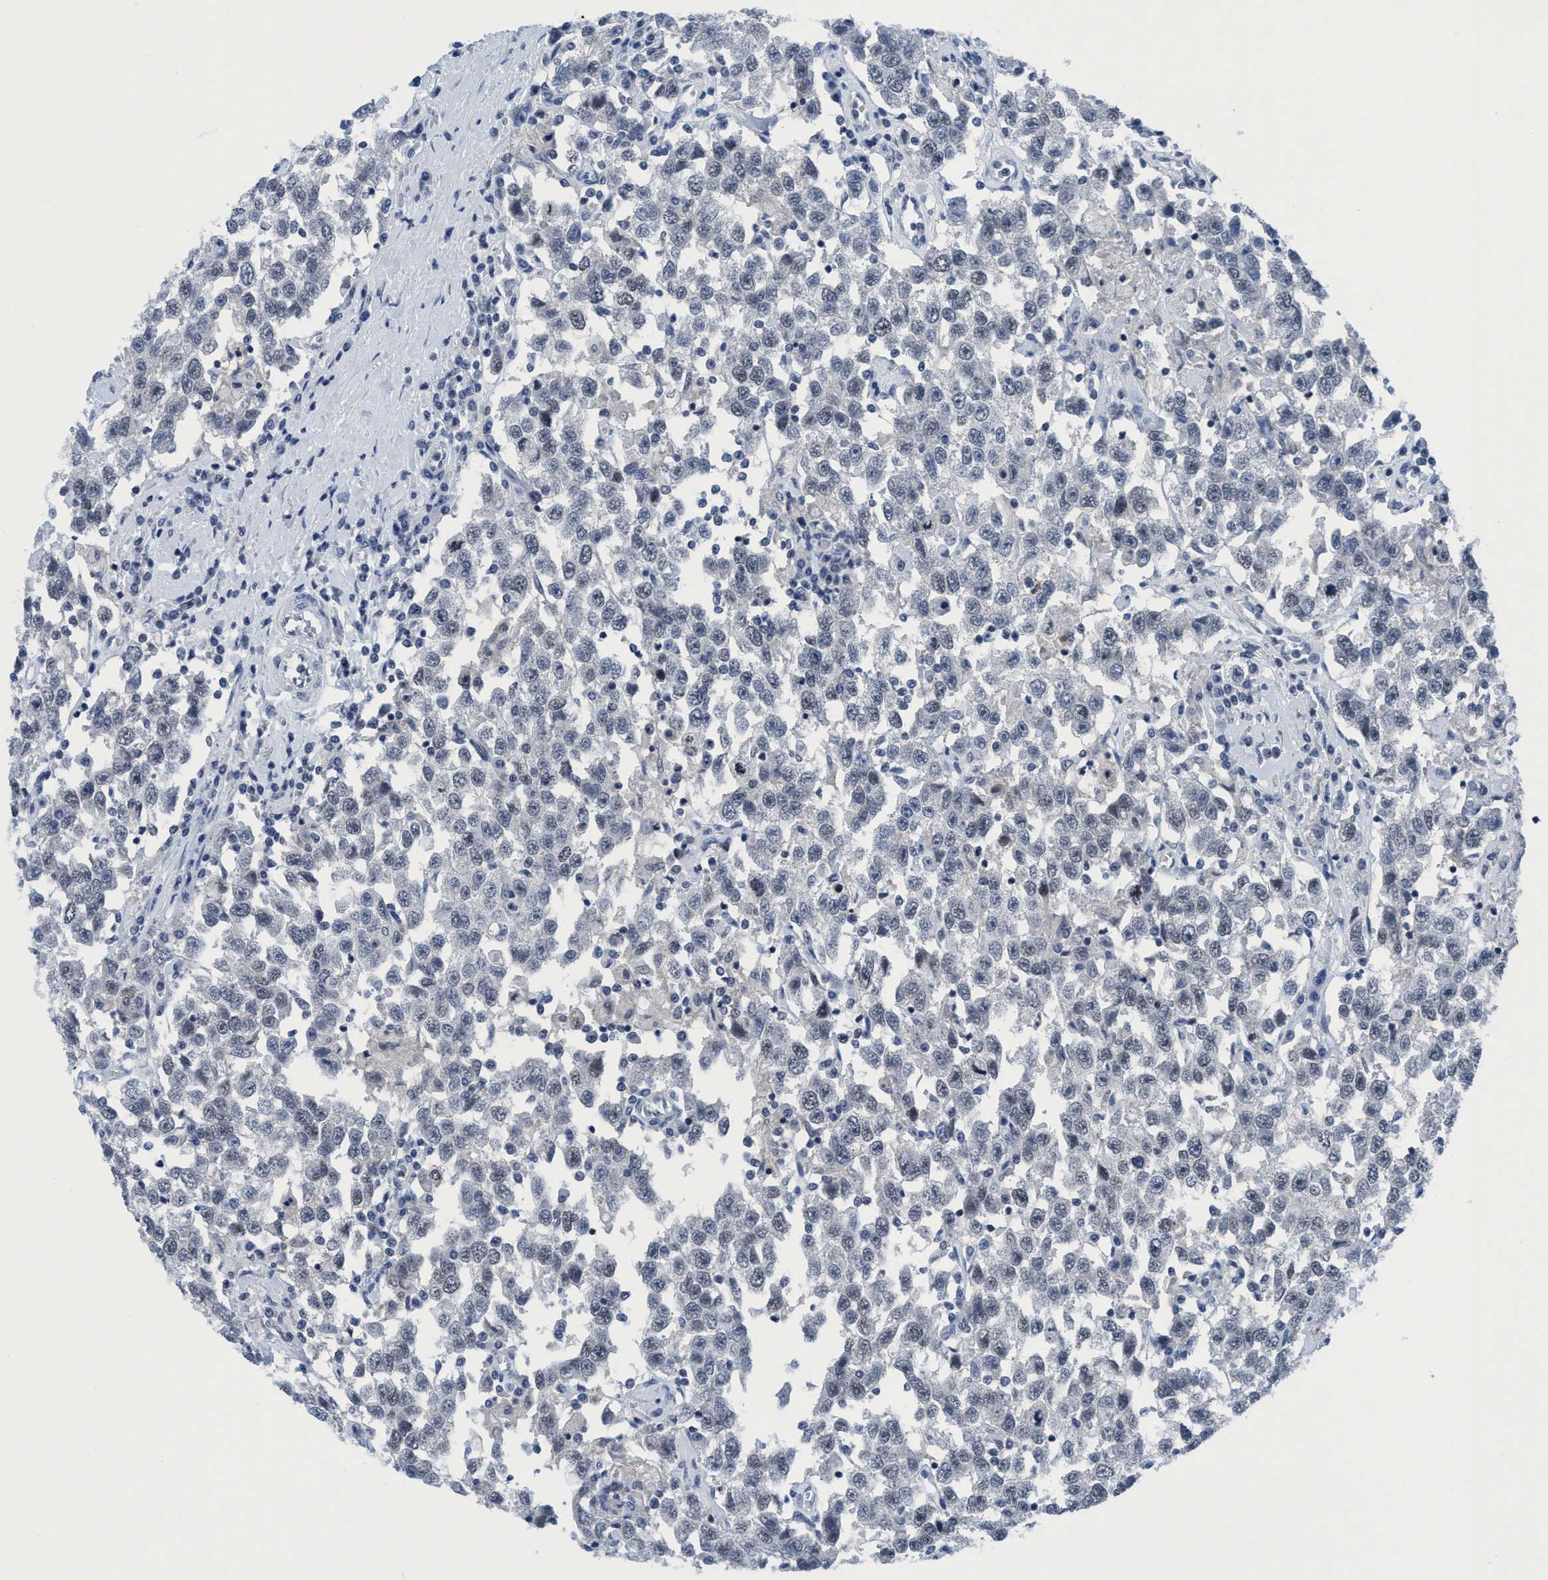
{"staining": {"intensity": "negative", "quantity": "none", "location": "none"}, "tissue": "testis cancer", "cell_type": "Tumor cells", "image_type": "cancer", "snomed": [{"axis": "morphology", "description": "Seminoma, NOS"}, {"axis": "topography", "description": "Testis"}], "caption": "This is an immunohistochemistry (IHC) histopathology image of testis cancer (seminoma). There is no positivity in tumor cells.", "gene": "DNAI1", "patient": {"sex": "male", "age": 41}}